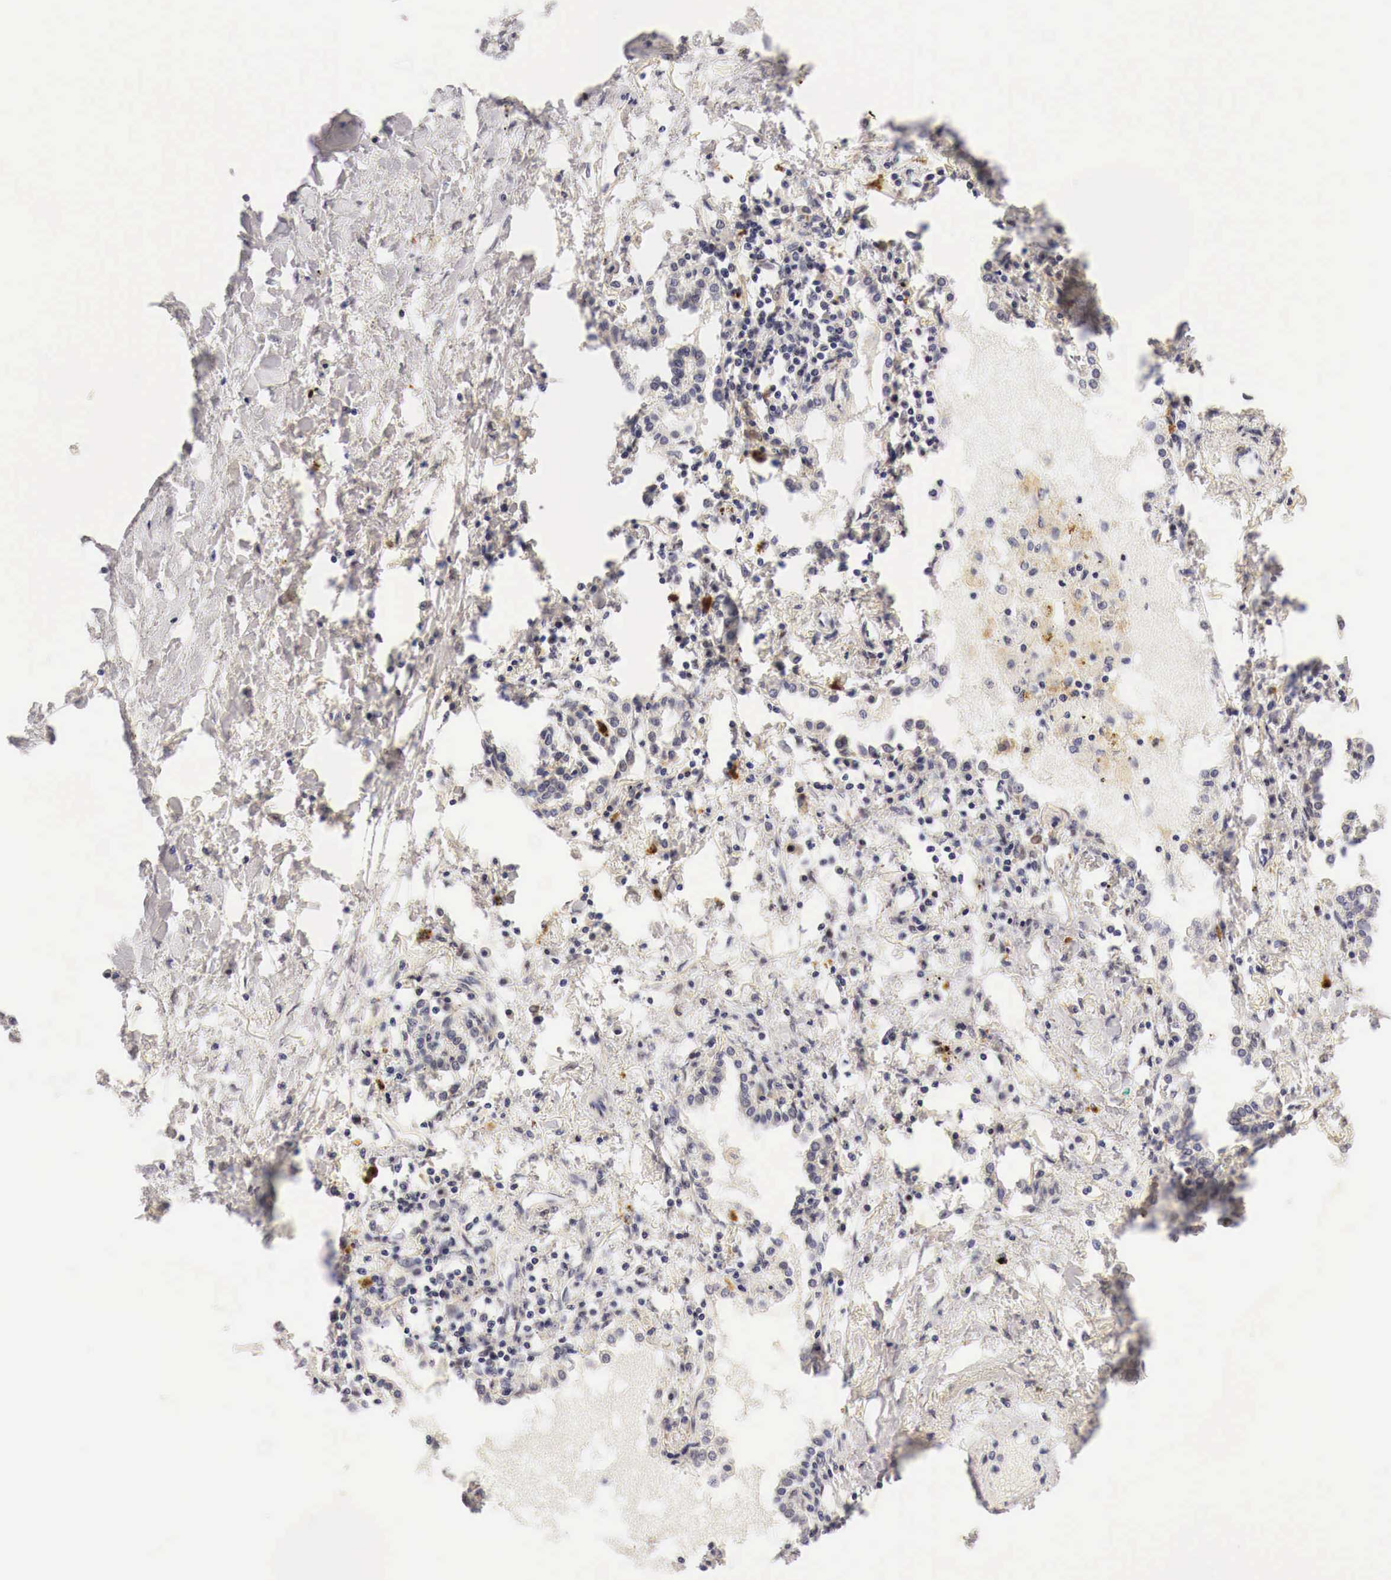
{"staining": {"intensity": "strong", "quantity": "<25%", "location": "nuclear"}, "tissue": "lung cancer", "cell_type": "Tumor cells", "image_type": "cancer", "snomed": [{"axis": "morphology", "description": "Adenocarcinoma, NOS"}, {"axis": "topography", "description": "Lung"}], "caption": "An IHC image of neoplastic tissue is shown. Protein staining in brown shows strong nuclear positivity in lung adenocarcinoma within tumor cells.", "gene": "CASP3", "patient": {"sex": "male", "age": 60}}